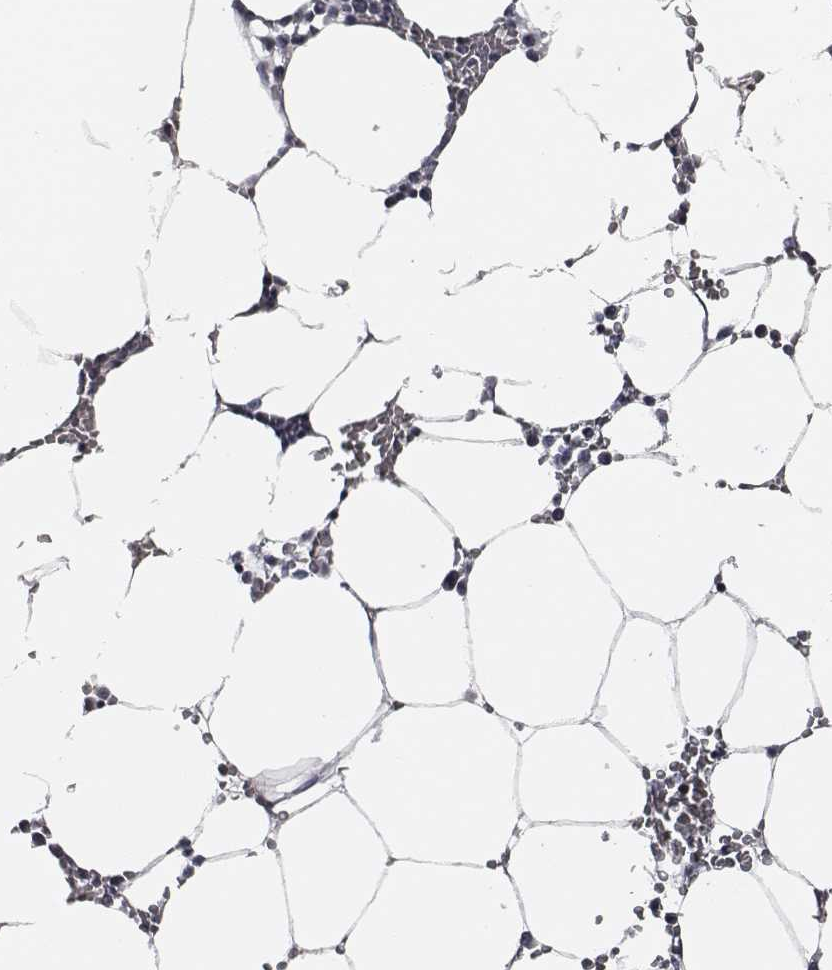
{"staining": {"intensity": "negative", "quantity": "none", "location": "none"}, "tissue": "bone marrow", "cell_type": "Hematopoietic cells", "image_type": "normal", "snomed": [{"axis": "morphology", "description": "Normal tissue, NOS"}, {"axis": "topography", "description": "Bone marrow"}], "caption": "The micrograph demonstrates no staining of hematopoietic cells in benign bone marrow. (DAB (3,3'-diaminobenzidine) IHC with hematoxylin counter stain).", "gene": "DPEP1", "patient": {"sex": "female", "age": 52}}